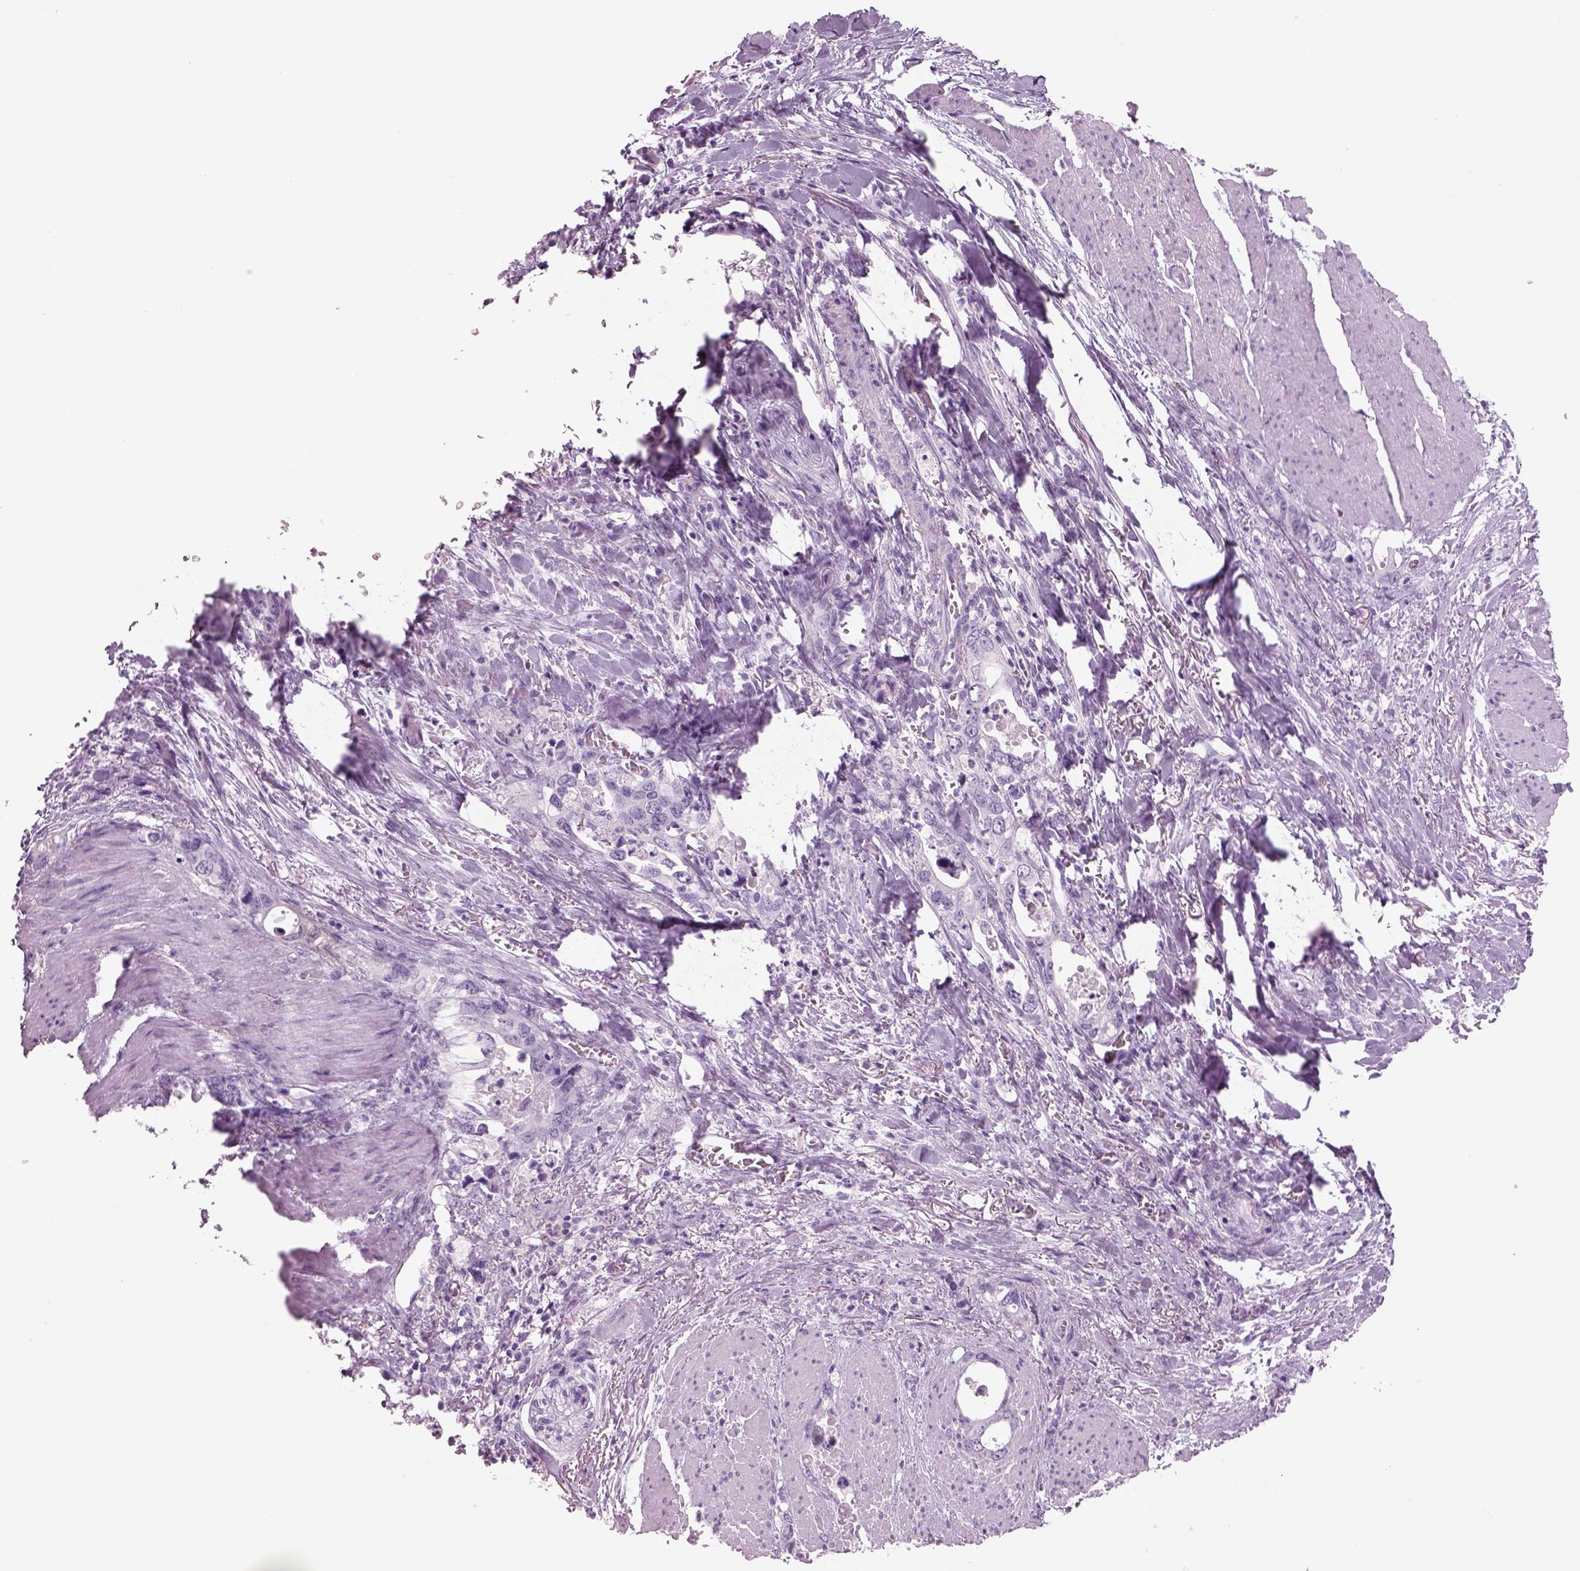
{"staining": {"intensity": "negative", "quantity": "none", "location": "none"}, "tissue": "stomach cancer", "cell_type": "Tumor cells", "image_type": "cancer", "snomed": [{"axis": "morphology", "description": "Normal tissue, NOS"}, {"axis": "morphology", "description": "Adenocarcinoma, NOS"}, {"axis": "topography", "description": "Esophagus"}, {"axis": "topography", "description": "Stomach, upper"}], "caption": "A high-resolution photomicrograph shows immunohistochemistry (IHC) staining of stomach adenocarcinoma, which demonstrates no significant positivity in tumor cells. Brightfield microscopy of immunohistochemistry stained with DAB (brown) and hematoxylin (blue), captured at high magnification.", "gene": "RHO", "patient": {"sex": "male", "age": 74}}